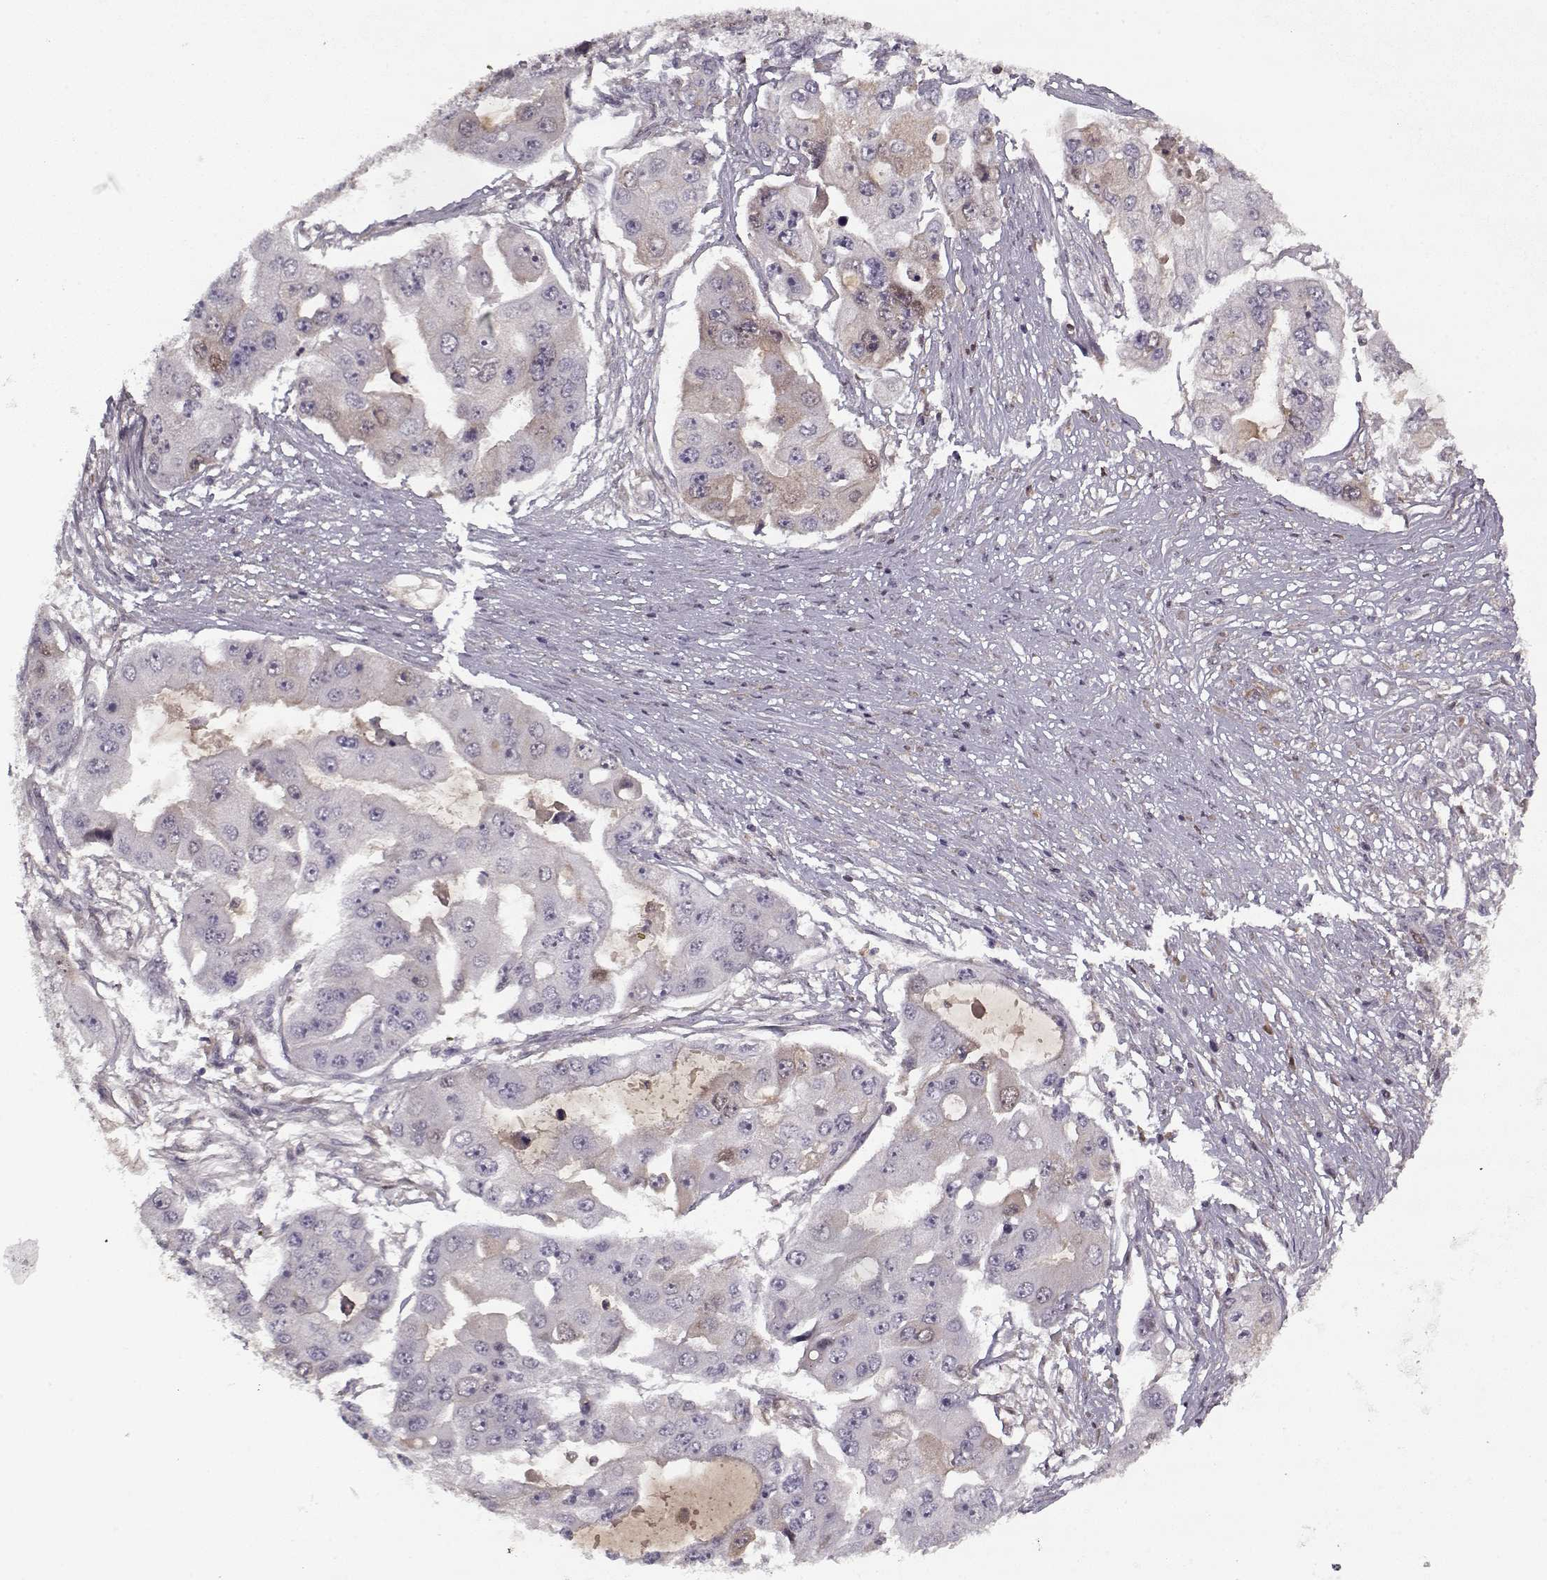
{"staining": {"intensity": "weak", "quantity": "<25%", "location": "cytoplasmic/membranous"}, "tissue": "ovarian cancer", "cell_type": "Tumor cells", "image_type": "cancer", "snomed": [{"axis": "morphology", "description": "Cystadenocarcinoma, serous, NOS"}, {"axis": "topography", "description": "Ovary"}], "caption": "High power microscopy histopathology image of an immunohistochemistry (IHC) image of serous cystadenocarcinoma (ovarian), revealing no significant expression in tumor cells.", "gene": "AFM", "patient": {"sex": "female", "age": 56}}